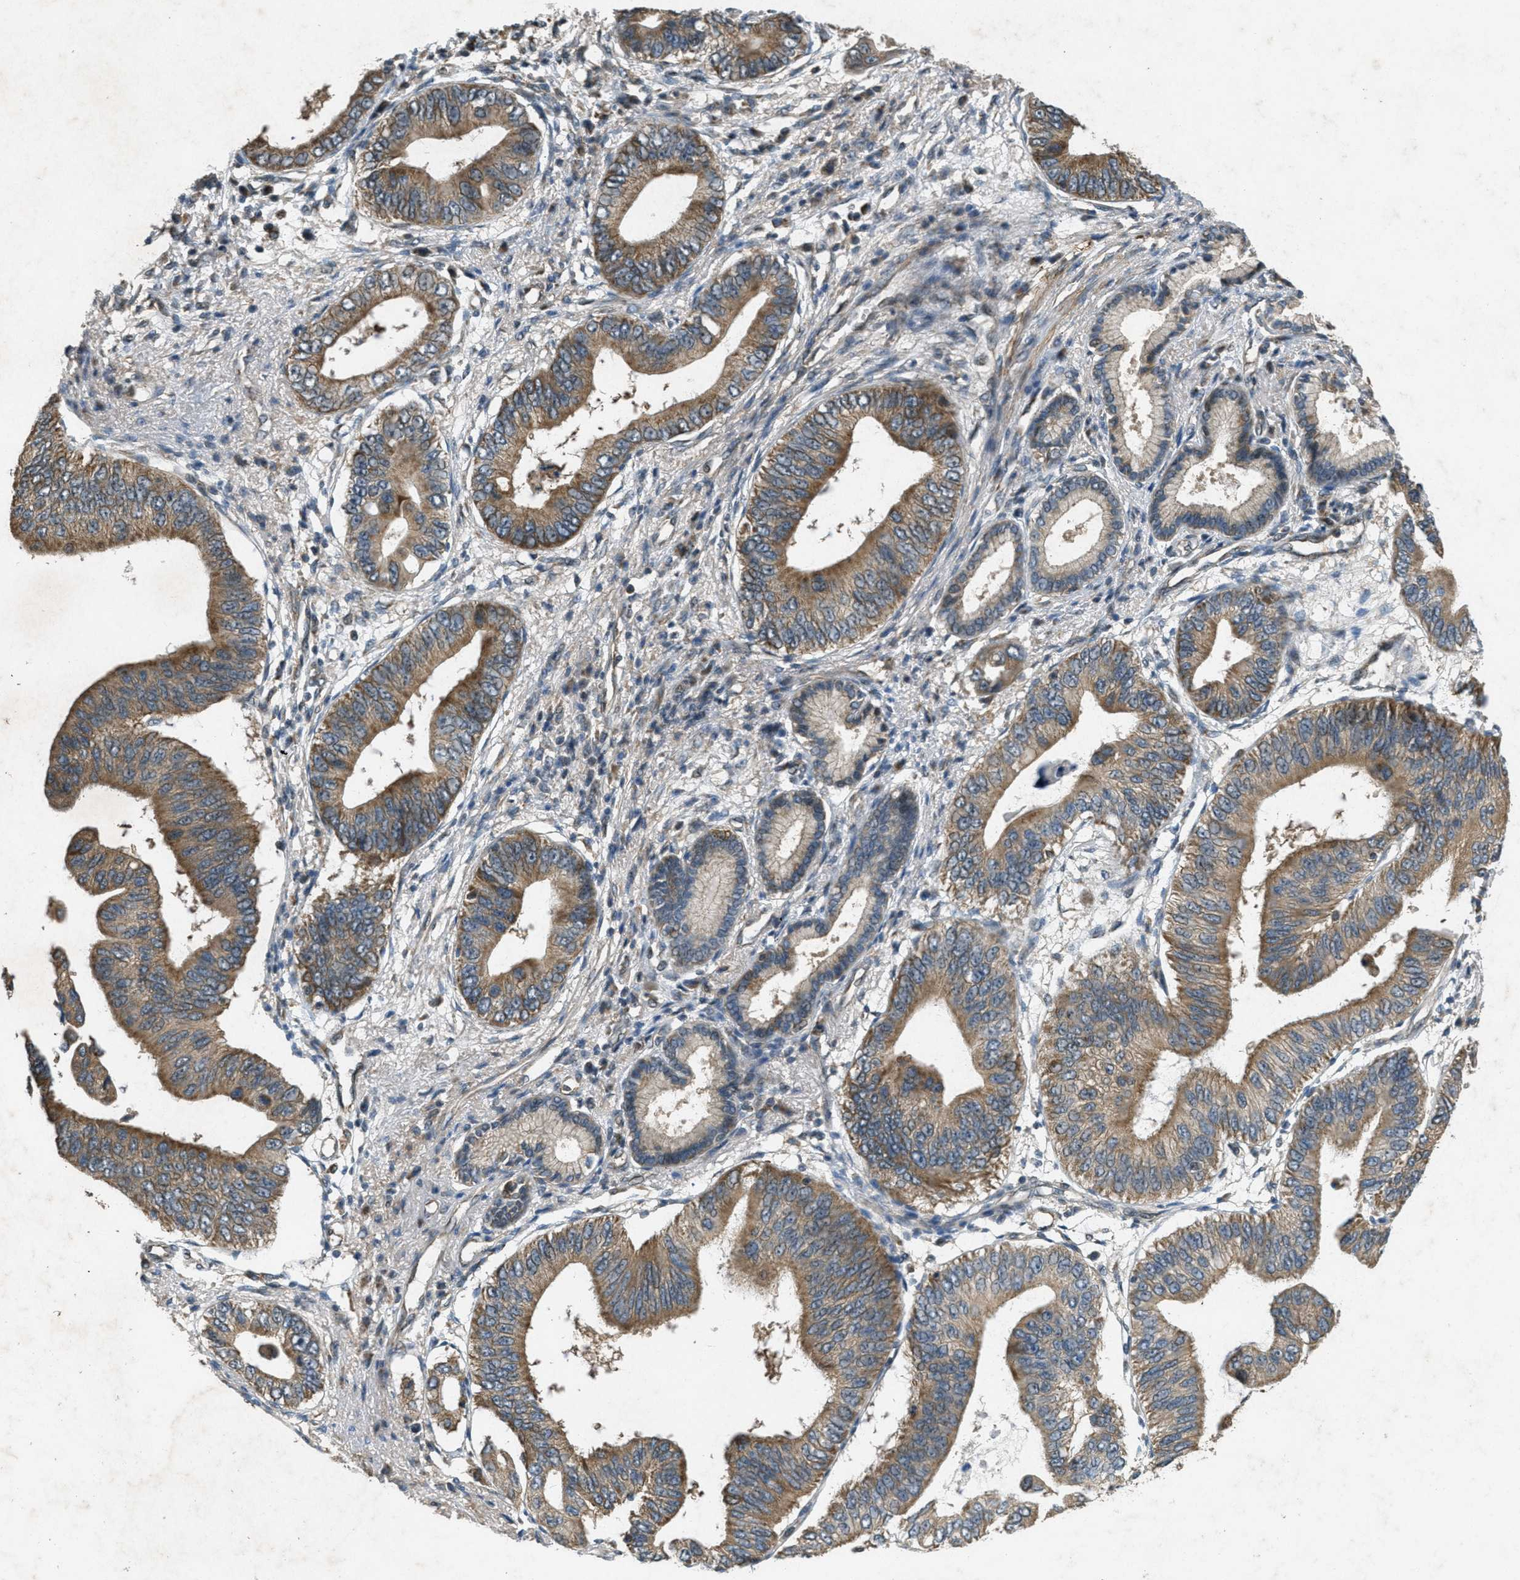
{"staining": {"intensity": "moderate", "quantity": ">75%", "location": "cytoplasmic/membranous"}, "tissue": "pancreatic cancer", "cell_type": "Tumor cells", "image_type": "cancer", "snomed": [{"axis": "morphology", "description": "Adenocarcinoma, NOS"}, {"axis": "topography", "description": "Pancreas"}], "caption": "Immunohistochemical staining of adenocarcinoma (pancreatic) shows medium levels of moderate cytoplasmic/membranous staining in about >75% of tumor cells. The protein is shown in brown color, while the nuclei are stained blue.", "gene": "PPP1R15A", "patient": {"sex": "male", "age": 77}}